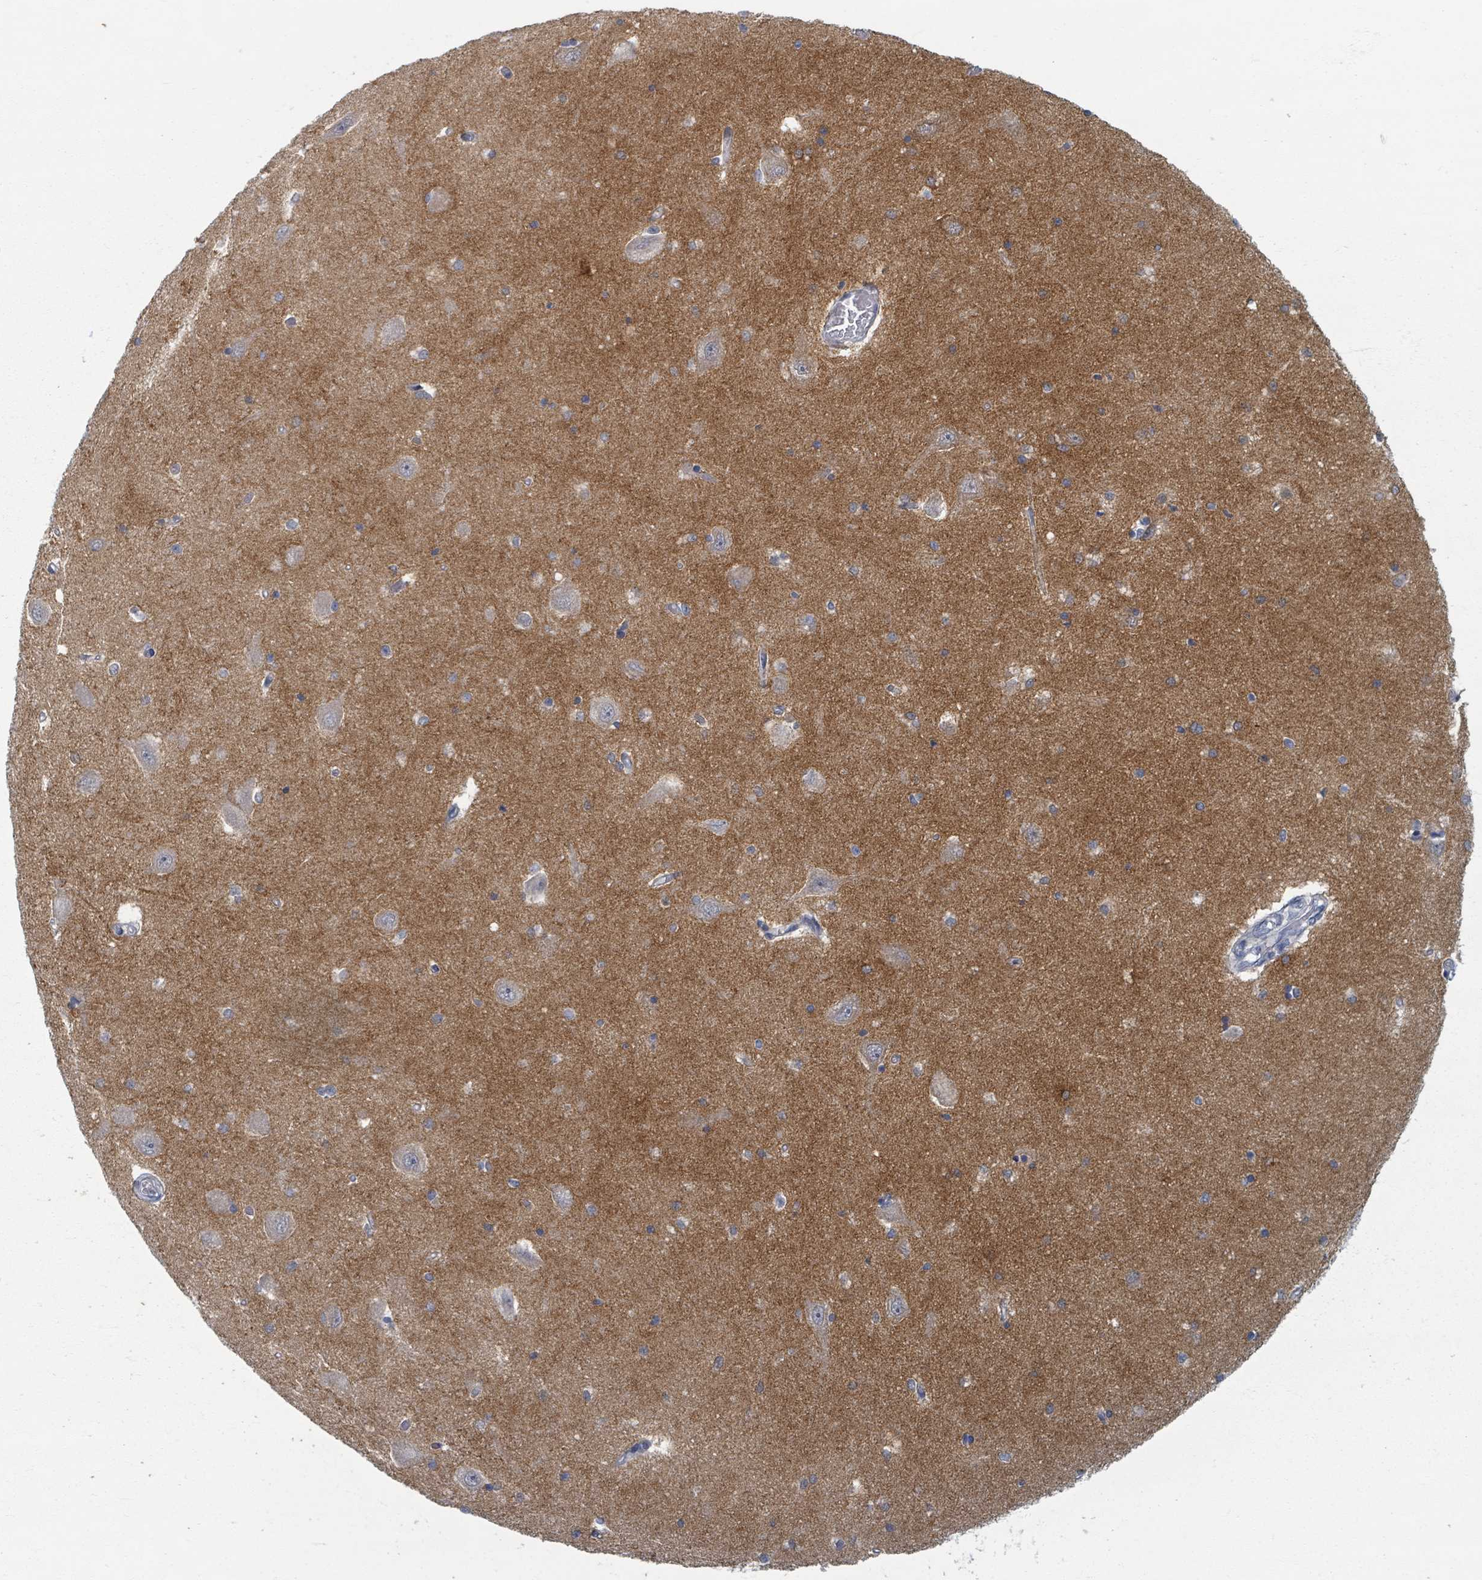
{"staining": {"intensity": "weak", "quantity": "<25%", "location": "cytoplasmic/membranous"}, "tissue": "hippocampus", "cell_type": "Glial cells", "image_type": "normal", "snomed": [{"axis": "morphology", "description": "Normal tissue, NOS"}, {"axis": "topography", "description": "Hippocampus"}], "caption": "The image reveals no significant staining in glial cells of hippocampus.", "gene": "TAS2R1", "patient": {"sex": "male", "age": 45}}